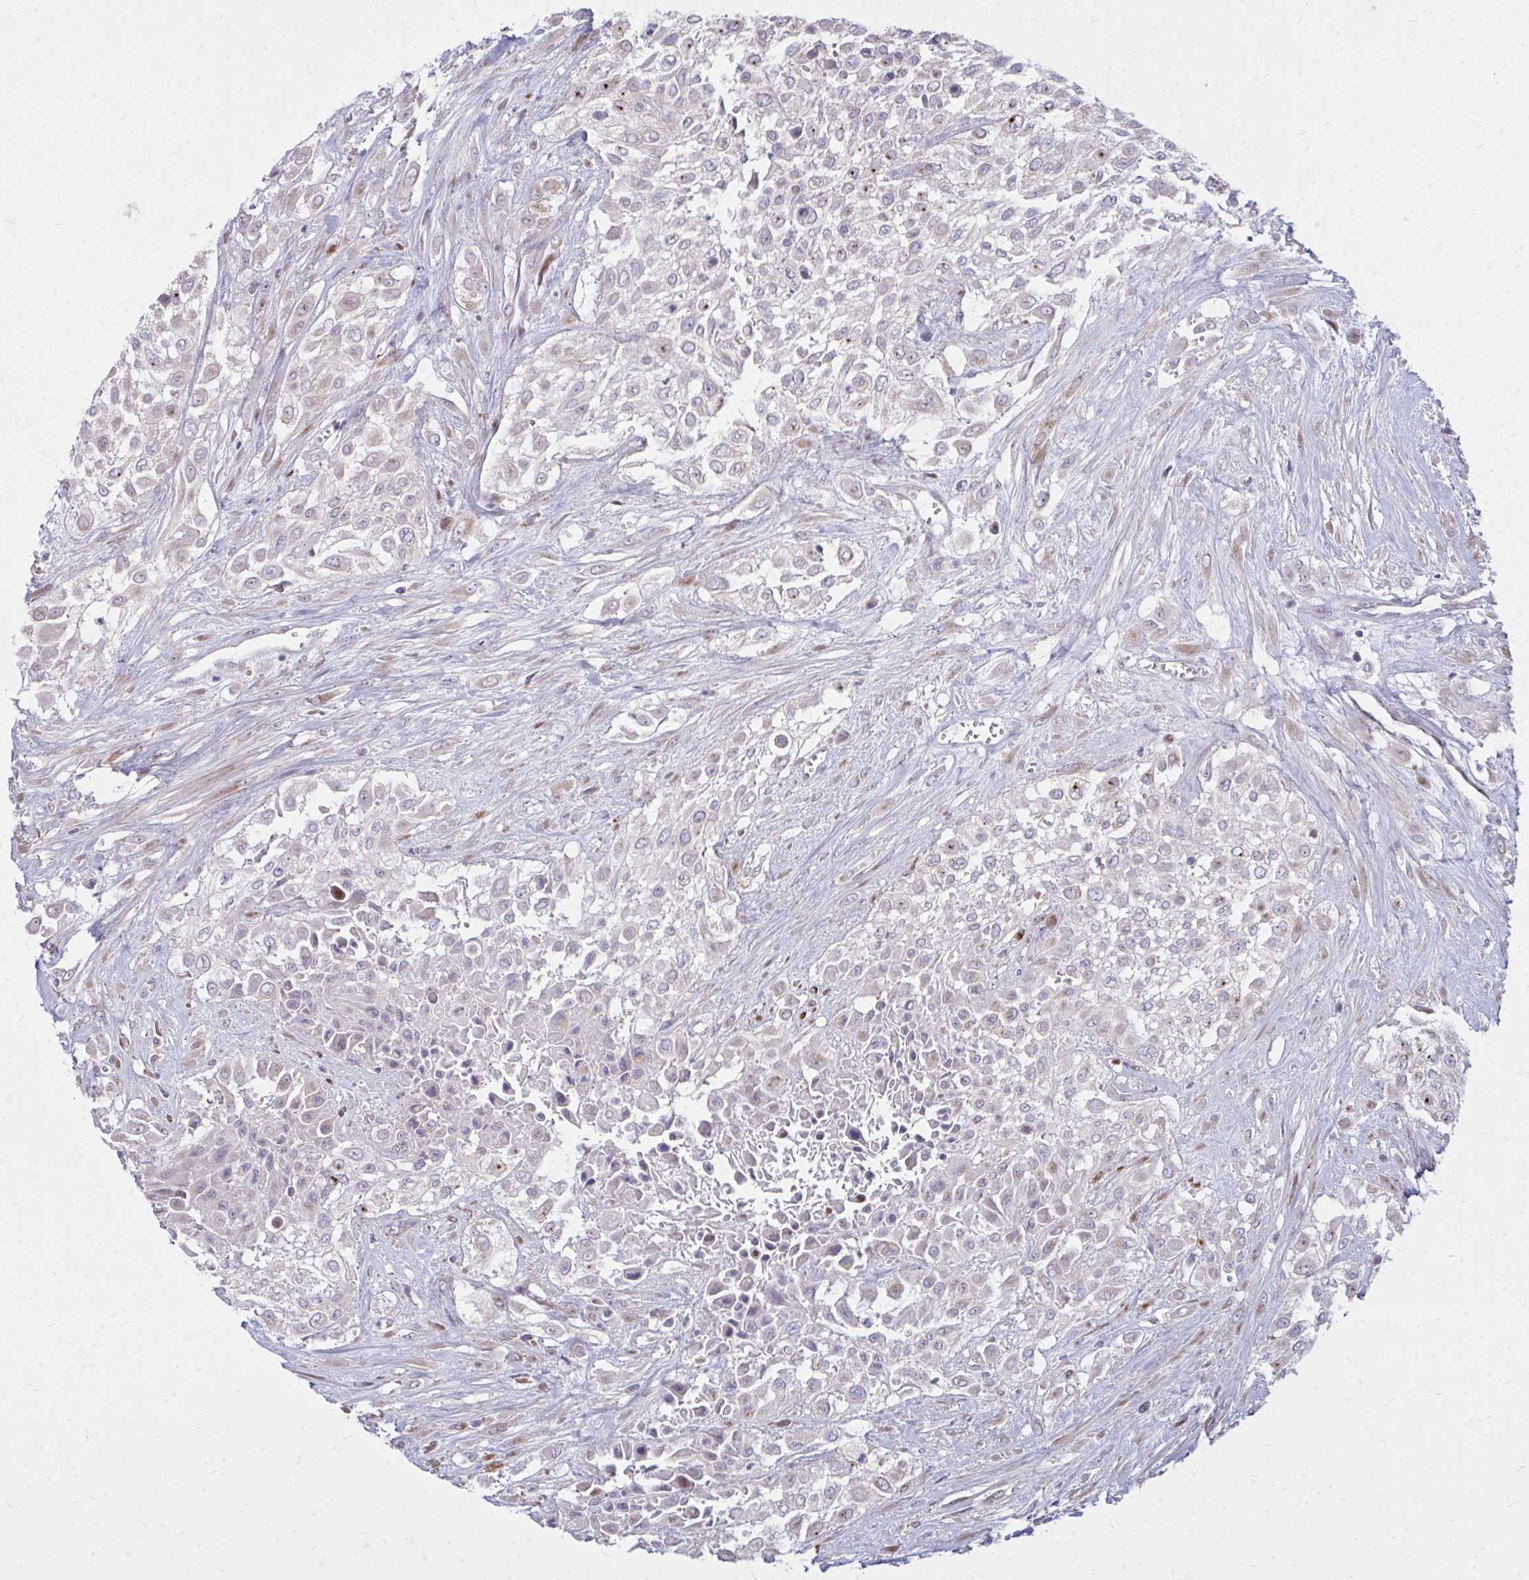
{"staining": {"intensity": "negative", "quantity": "none", "location": "none"}, "tissue": "urothelial cancer", "cell_type": "Tumor cells", "image_type": "cancer", "snomed": [{"axis": "morphology", "description": "Urothelial carcinoma, High grade"}, {"axis": "topography", "description": "Urinary bladder"}], "caption": "Immunohistochemistry (IHC) of high-grade urothelial carcinoma exhibits no positivity in tumor cells. (DAB IHC visualized using brightfield microscopy, high magnification).", "gene": "RAB6B", "patient": {"sex": "male", "age": 57}}